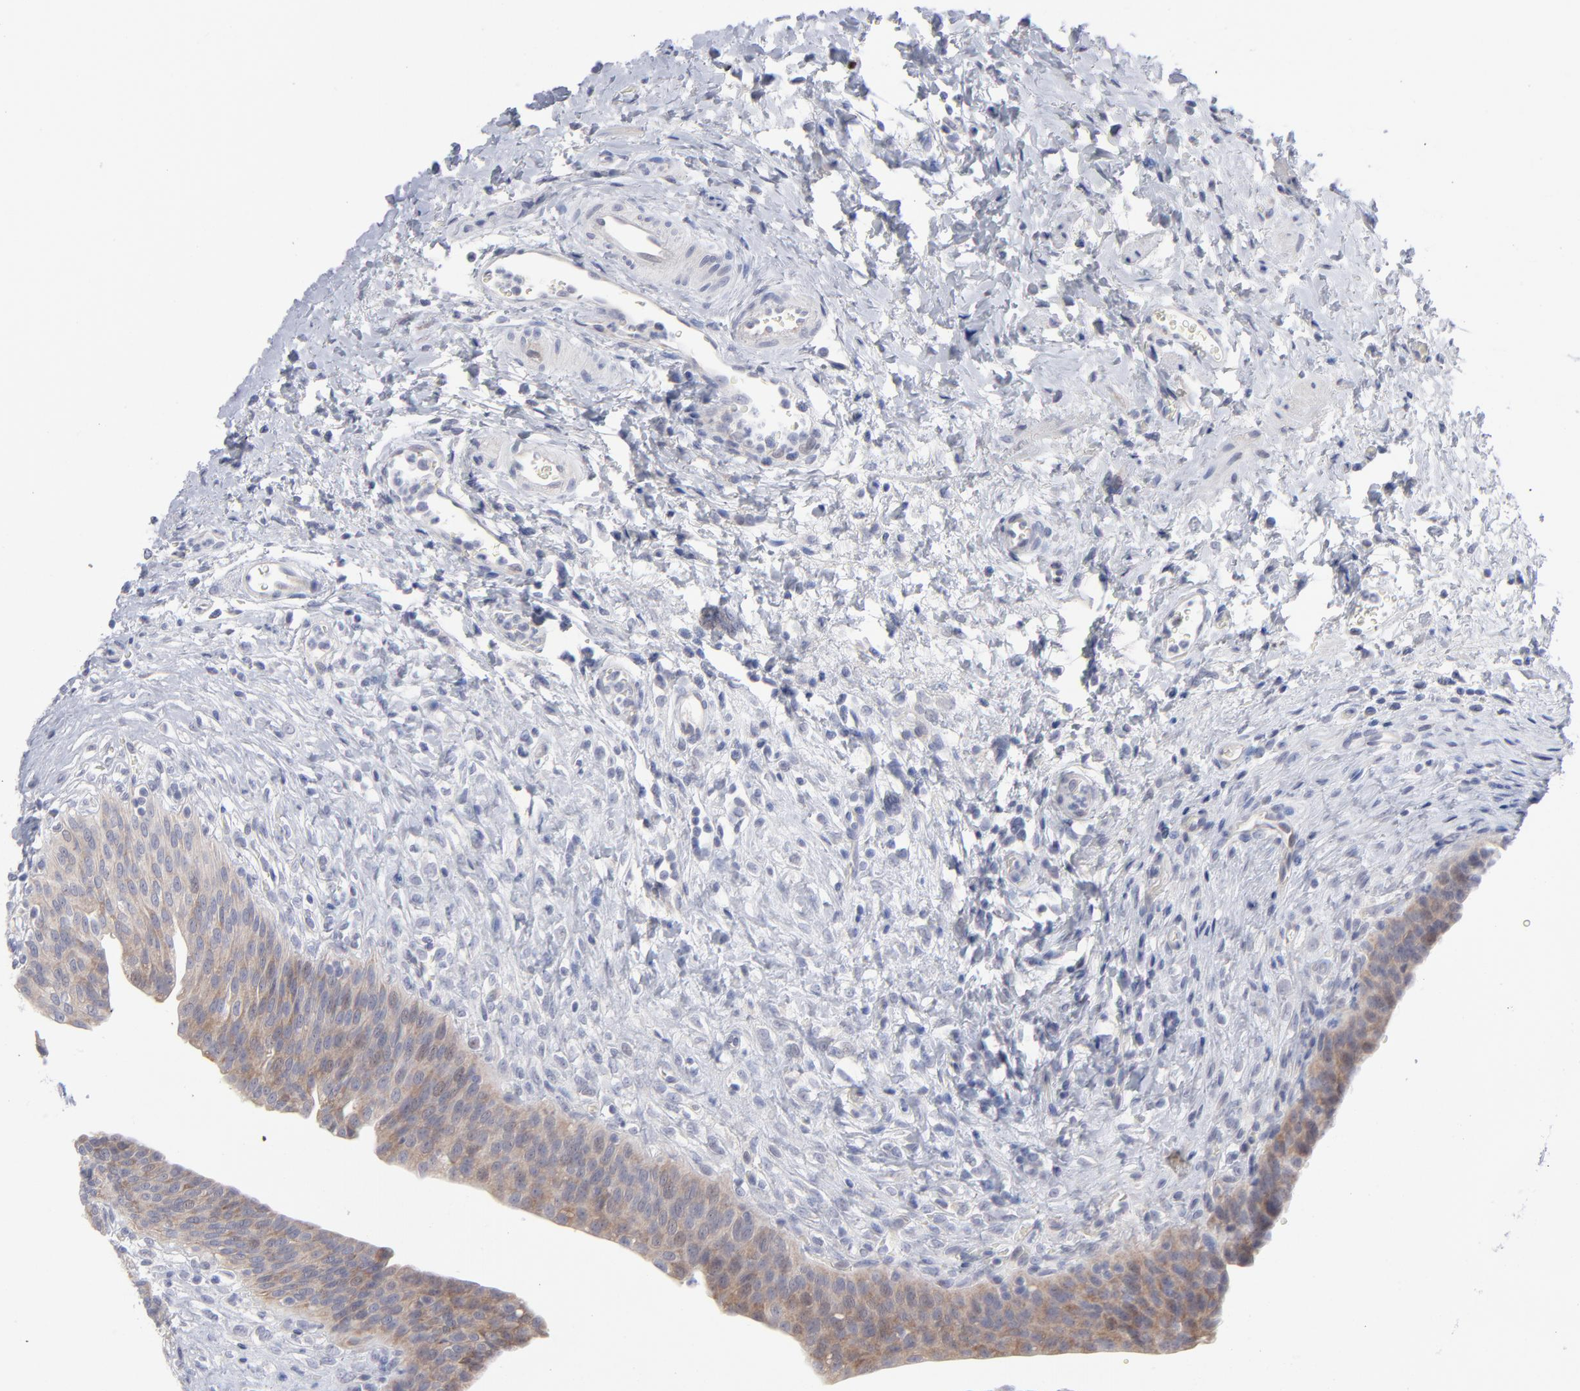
{"staining": {"intensity": "weak", "quantity": ">75%", "location": "cytoplasmic/membranous"}, "tissue": "urinary bladder", "cell_type": "Urothelial cells", "image_type": "normal", "snomed": [{"axis": "morphology", "description": "Normal tissue, NOS"}, {"axis": "morphology", "description": "Dysplasia, NOS"}, {"axis": "topography", "description": "Urinary bladder"}], "caption": "Unremarkable urinary bladder was stained to show a protein in brown. There is low levels of weak cytoplasmic/membranous staining in approximately >75% of urothelial cells.", "gene": "RPS24", "patient": {"sex": "male", "age": 35}}